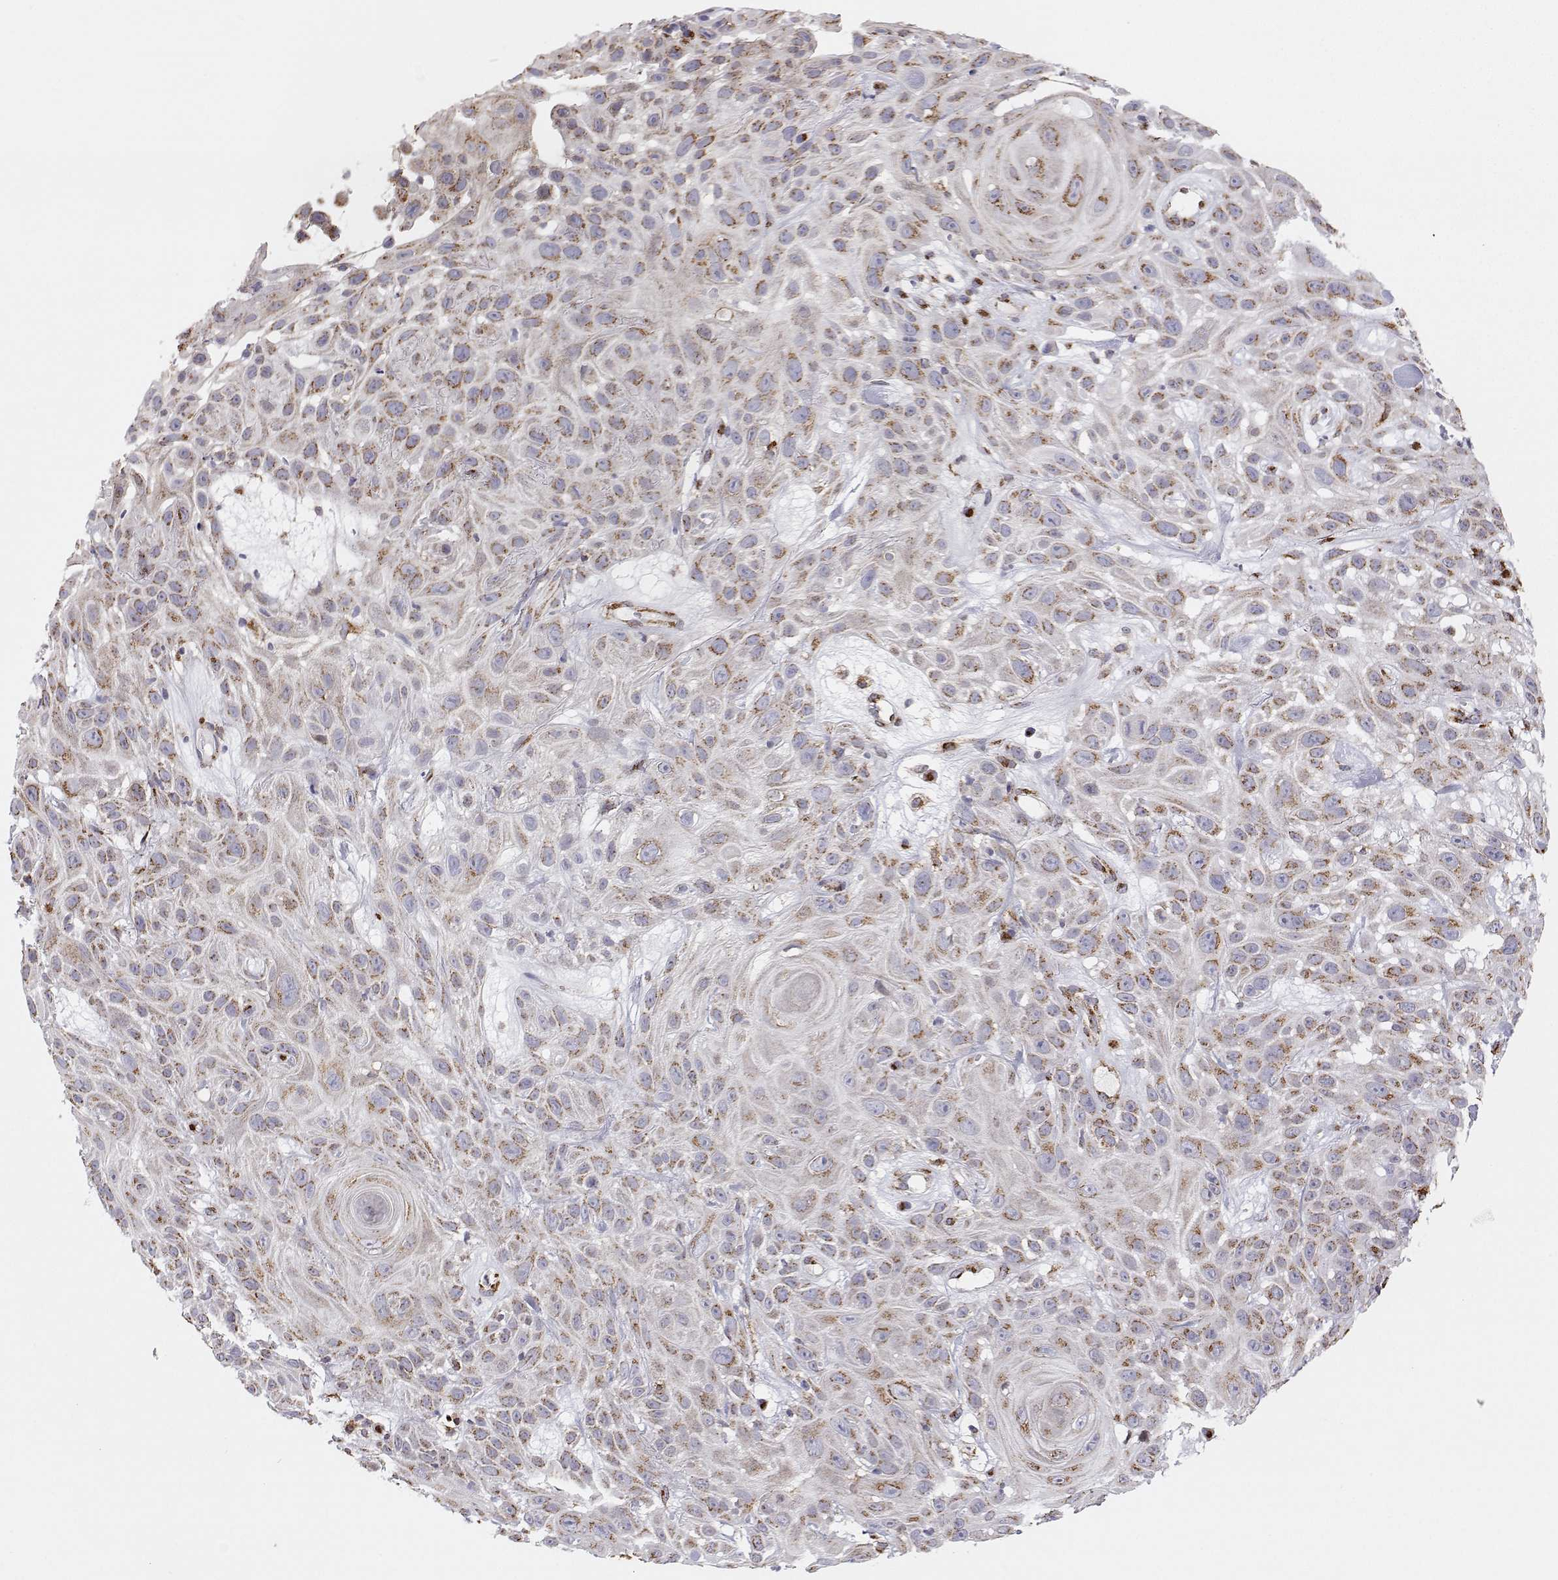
{"staining": {"intensity": "moderate", "quantity": "25%-75%", "location": "cytoplasmic/membranous"}, "tissue": "skin cancer", "cell_type": "Tumor cells", "image_type": "cancer", "snomed": [{"axis": "morphology", "description": "Squamous cell carcinoma, NOS"}, {"axis": "topography", "description": "Skin"}], "caption": "Skin cancer (squamous cell carcinoma) was stained to show a protein in brown. There is medium levels of moderate cytoplasmic/membranous staining in approximately 25%-75% of tumor cells. (Brightfield microscopy of DAB IHC at high magnification).", "gene": "STARD13", "patient": {"sex": "male", "age": 82}}